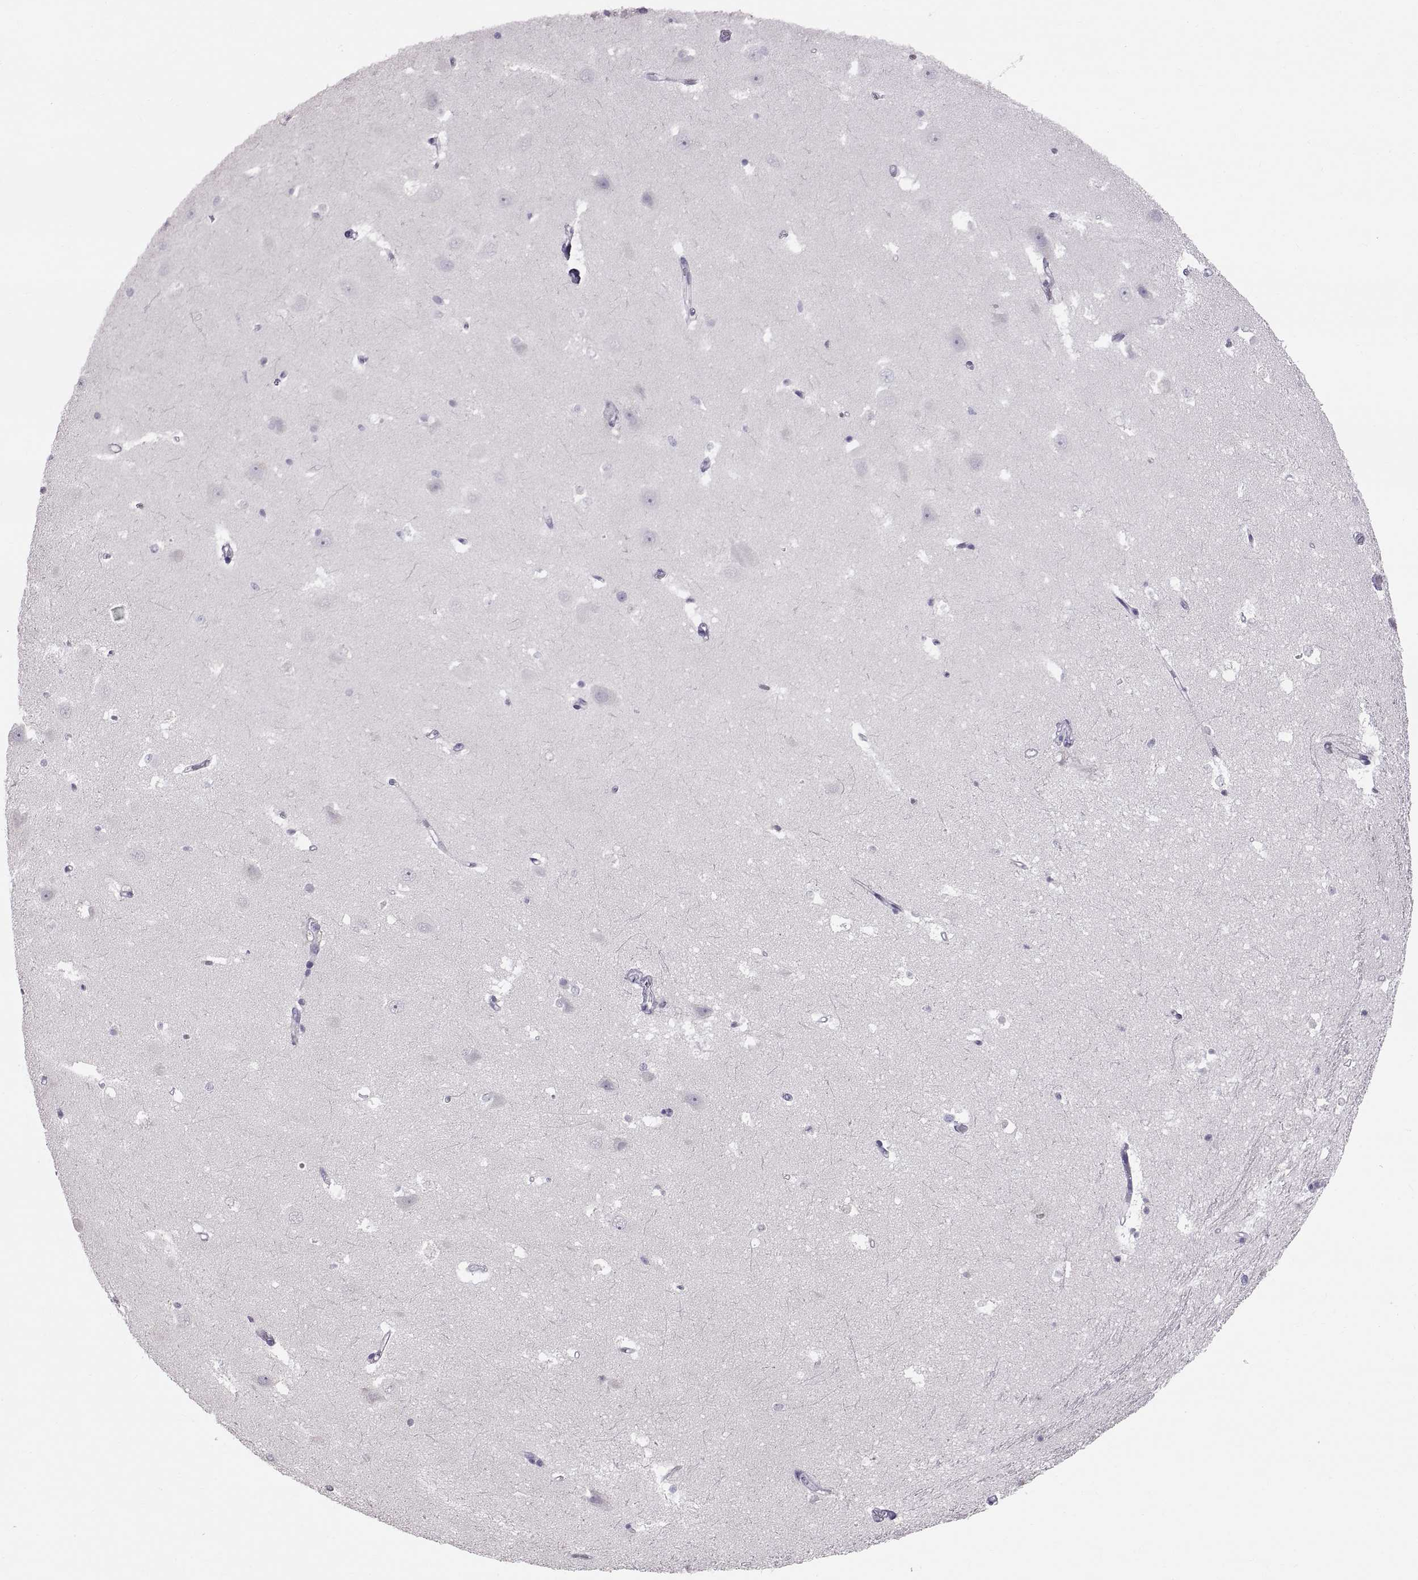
{"staining": {"intensity": "negative", "quantity": "none", "location": "none"}, "tissue": "hippocampus", "cell_type": "Glial cells", "image_type": "normal", "snomed": [{"axis": "morphology", "description": "Normal tissue, NOS"}, {"axis": "topography", "description": "Hippocampus"}], "caption": "Immunohistochemical staining of benign human hippocampus exhibits no significant positivity in glial cells.", "gene": "WBP2NL", "patient": {"sex": "male", "age": 44}}